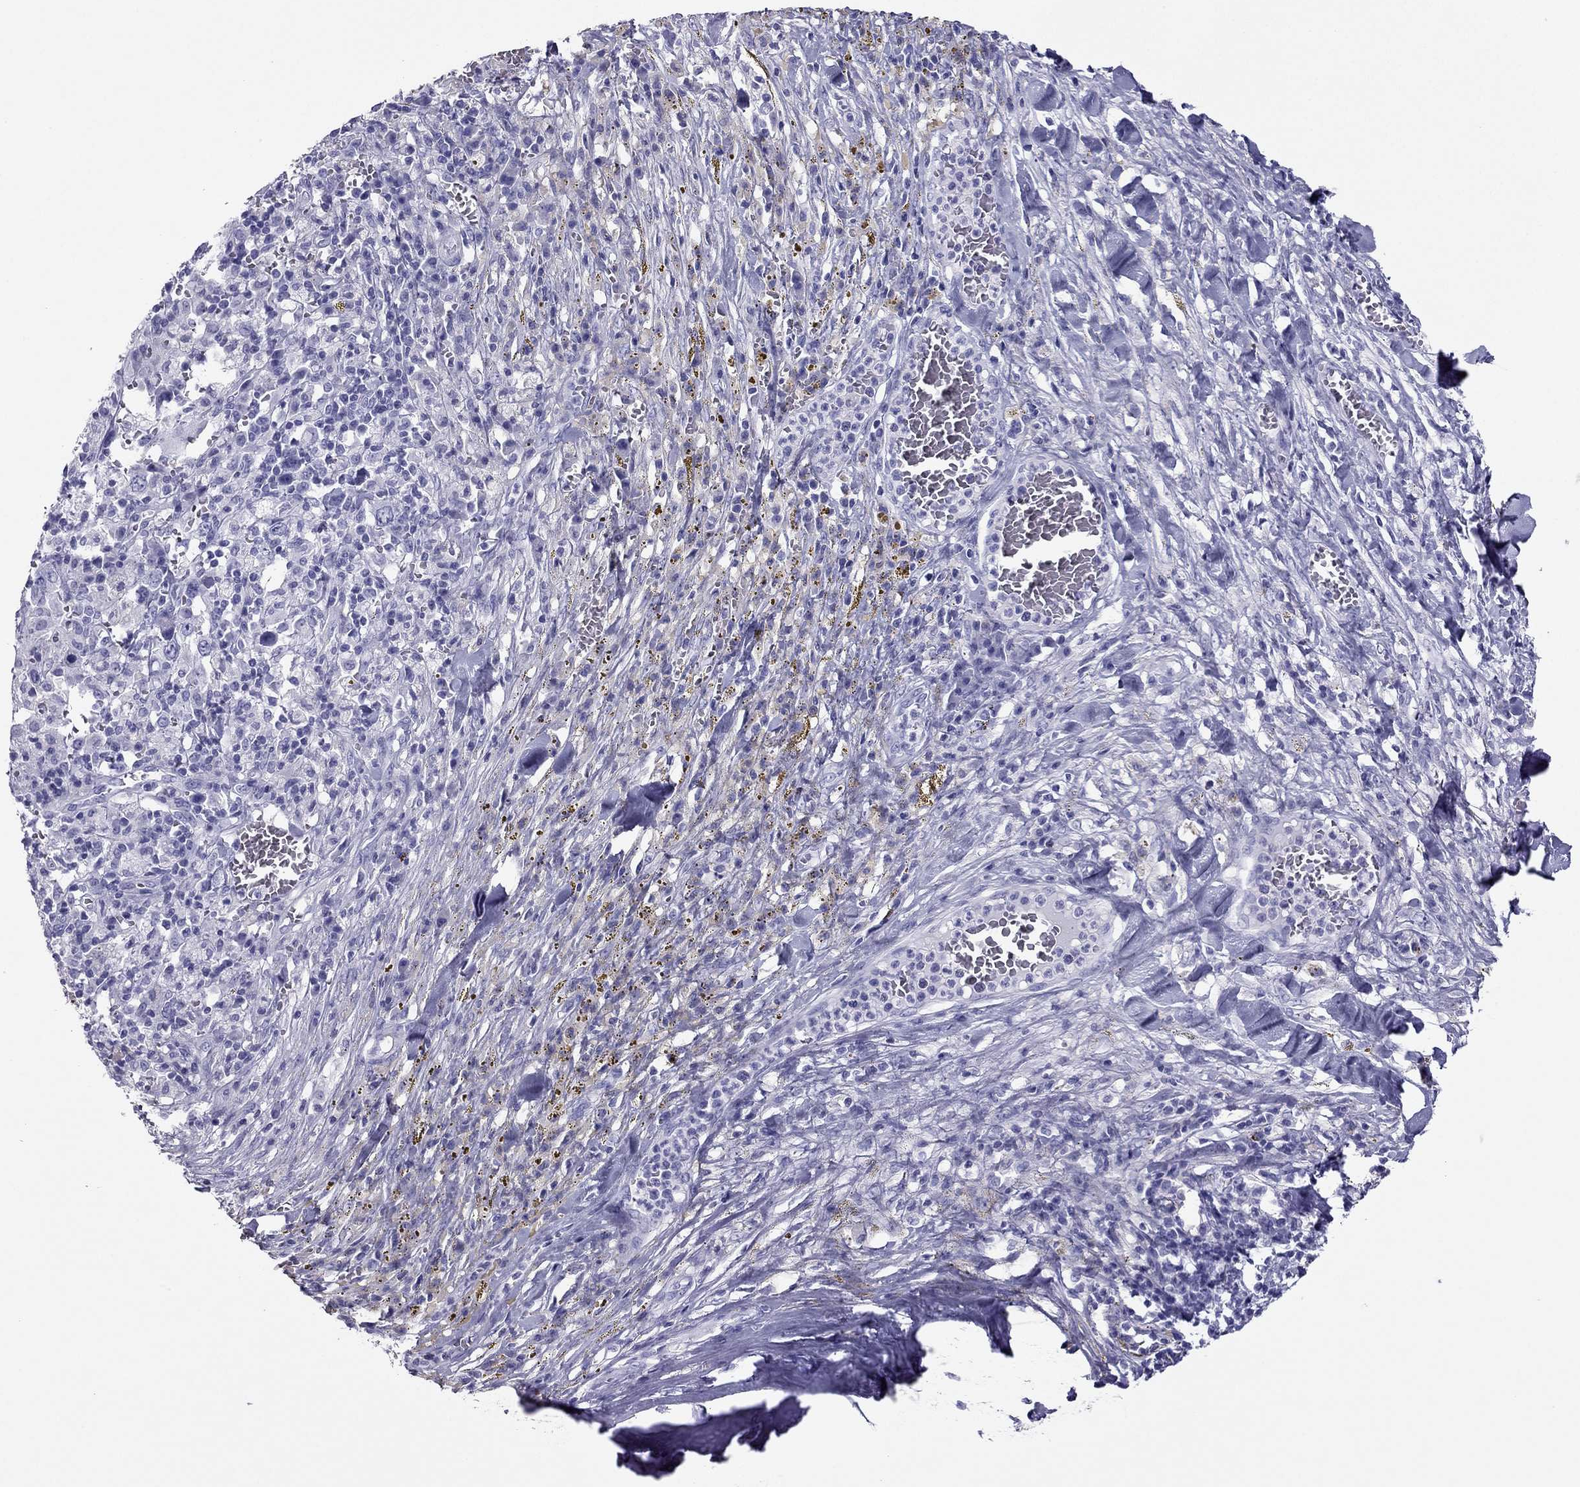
{"staining": {"intensity": "negative", "quantity": "none", "location": "none"}, "tissue": "melanoma", "cell_type": "Tumor cells", "image_type": "cancer", "snomed": [{"axis": "morphology", "description": "Malignant melanoma, NOS"}, {"axis": "topography", "description": "Skin"}], "caption": "Protein analysis of melanoma reveals no significant staining in tumor cells.", "gene": "PDE6A", "patient": {"sex": "female", "age": 91}}